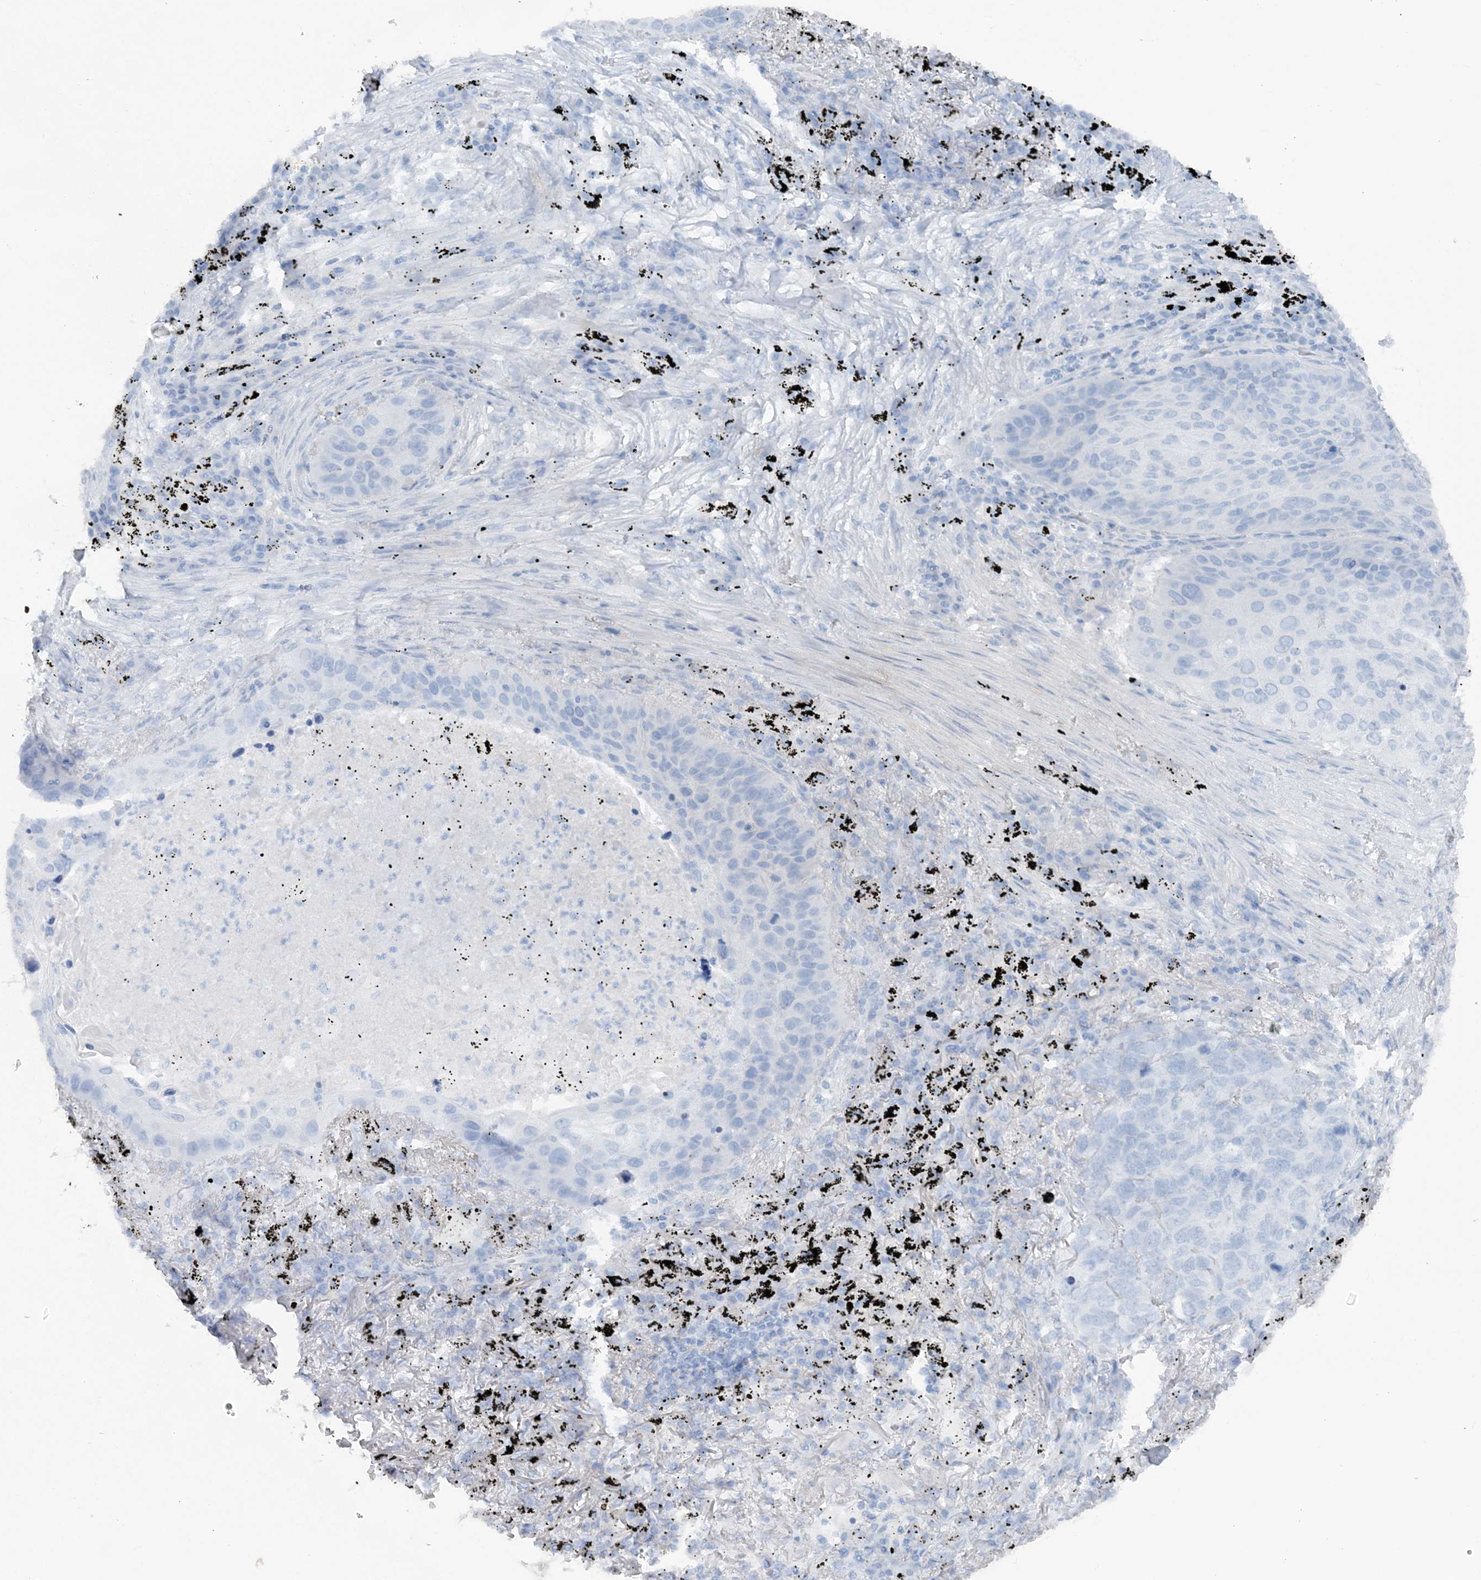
{"staining": {"intensity": "negative", "quantity": "none", "location": "none"}, "tissue": "lung cancer", "cell_type": "Tumor cells", "image_type": "cancer", "snomed": [{"axis": "morphology", "description": "Squamous cell carcinoma, NOS"}, {"axis": "topography", "description": "Lung"}], "caption": "Tumor cells are negative for brown protein staining in lung cancer (squamous cell carcinoma).", "gene": "ATP11A", "patient": {"sex": "female", "age": 63}}